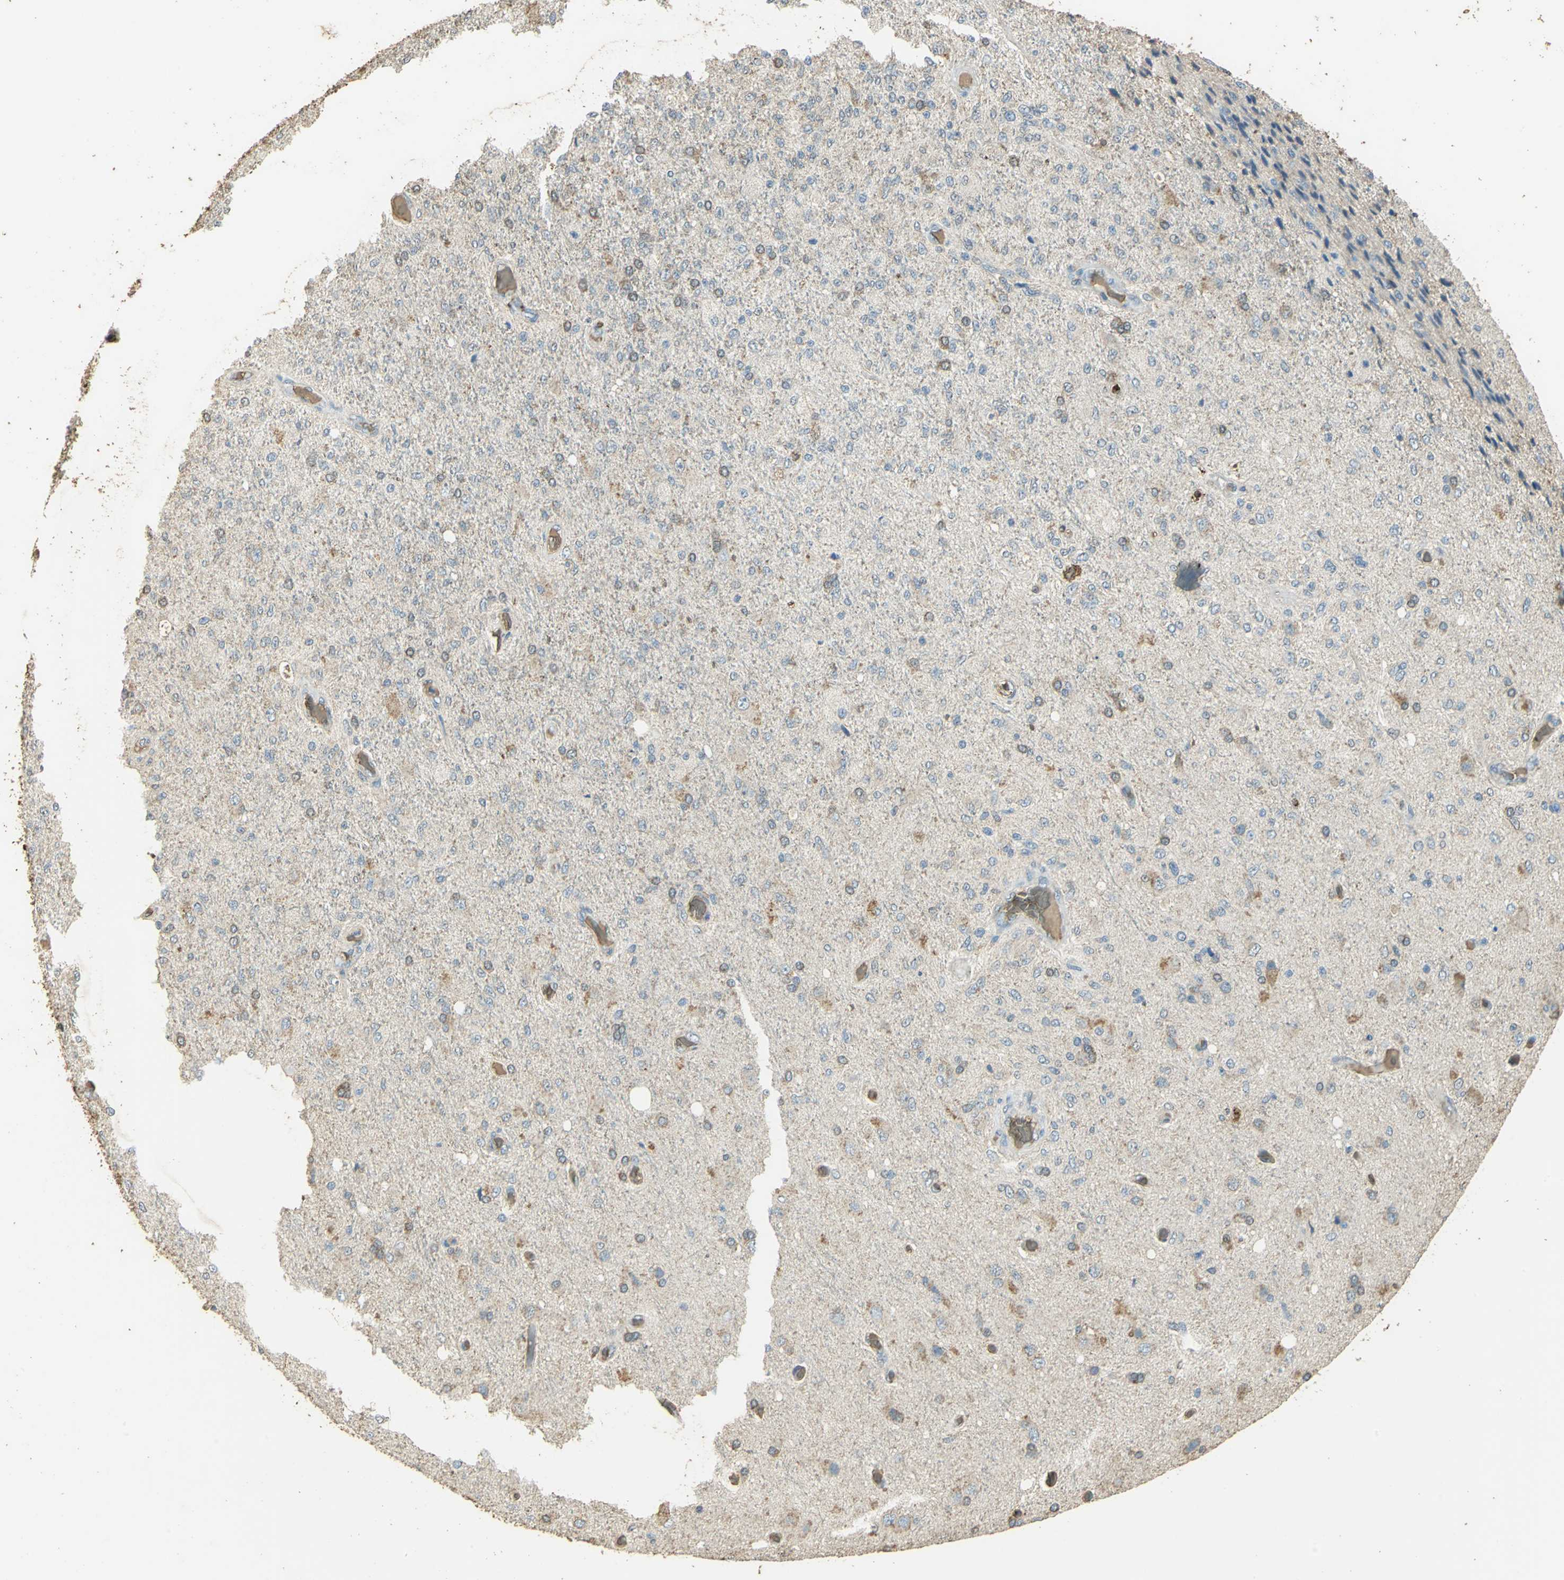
{"staining": {"intensity": "weak", "quantity": ">75%", "location": "cytoplasmic/membranous"}, "tissue": "glioma", "cell_type": "Tumor cells", "image_type": "cancer", "snomed": [{"axis": "morphology", "description": "Normal tissue, NOS"}, {"axis": "morphology", "description": "Glioma, malignant, High grade"}, {"axis": "topography", "description": "Cerebral cortex"}], "caption": "Protein expression by immunohistochemistry (IHC) reveals weak cytoplasmic/membranous staining in about >75% of tumor cells in glioma.", "gene": "TRAPPC2", "patient": {"sex": "male", "age": 77}}